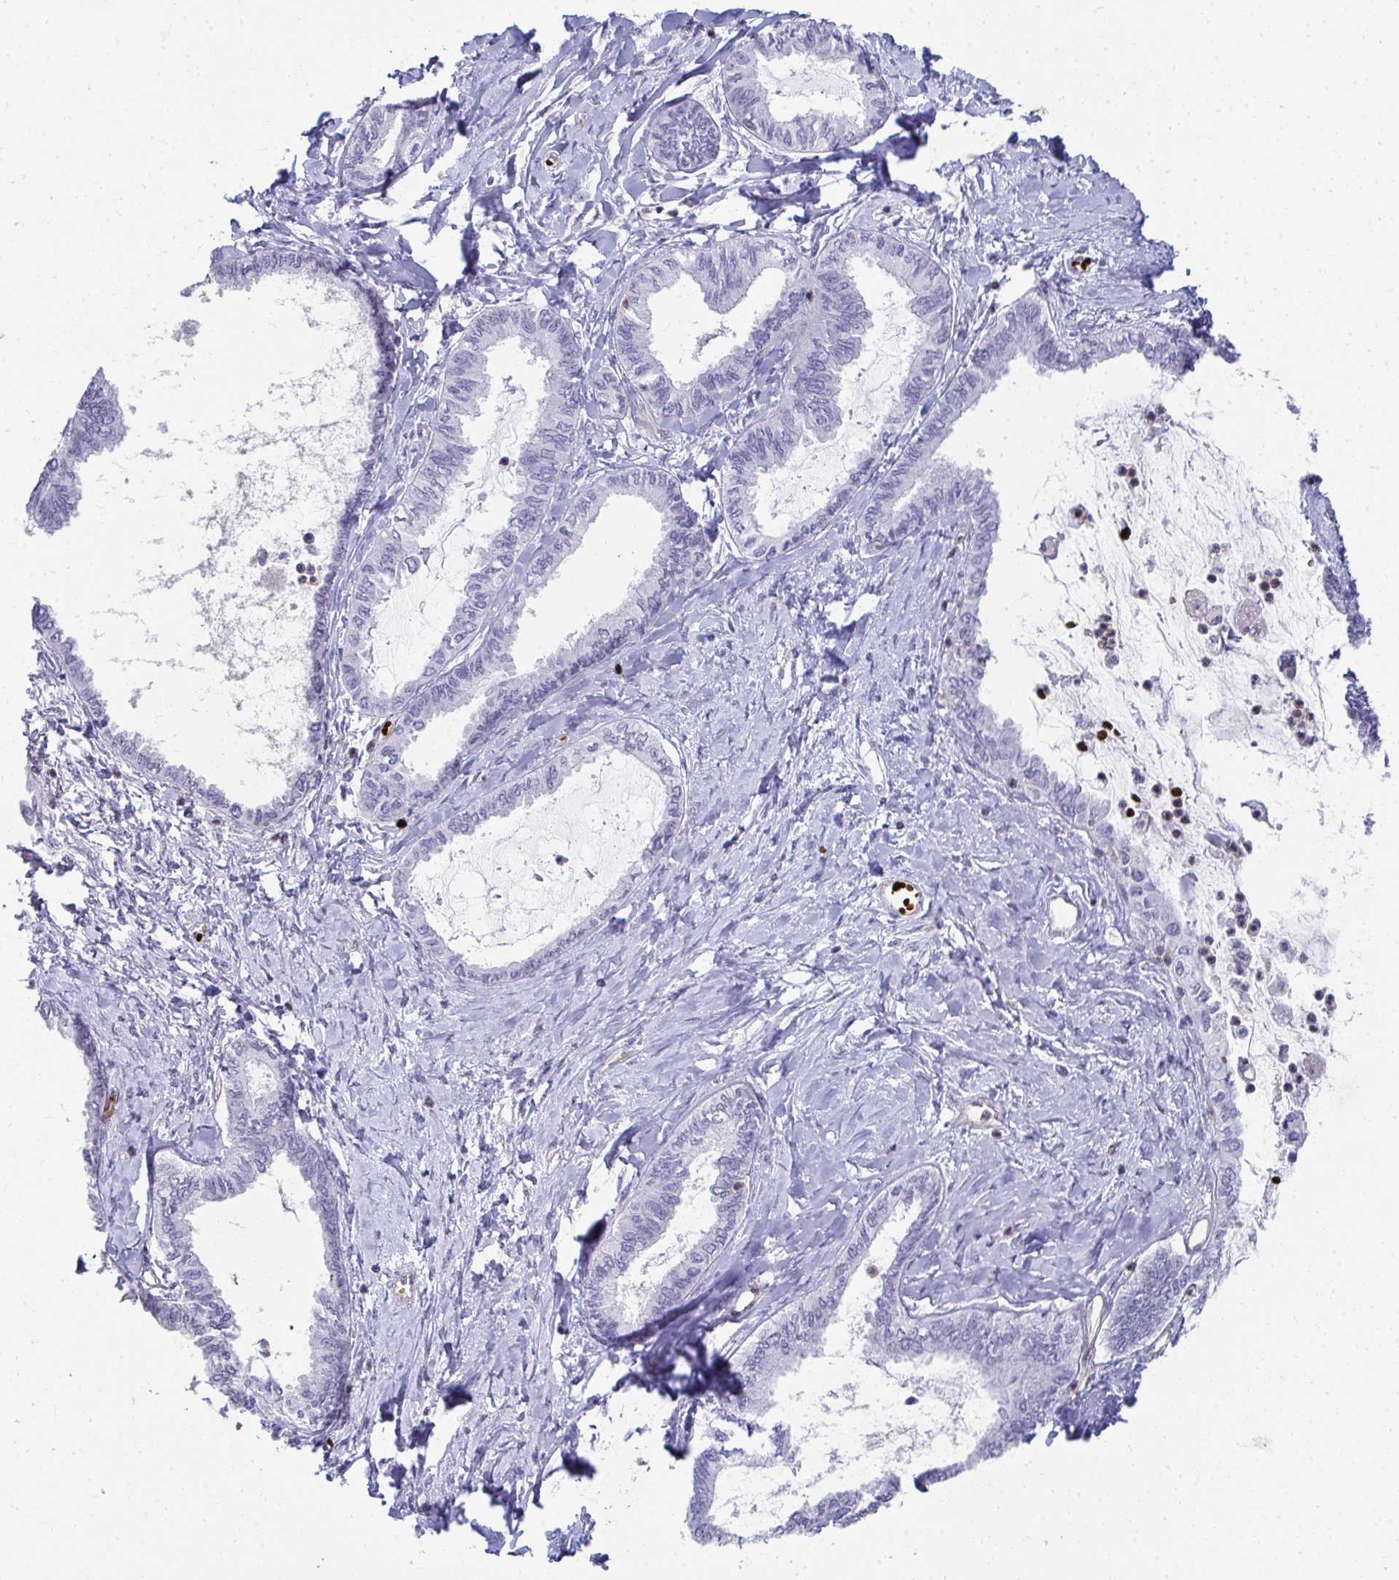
{"staining": {"intensity": "negative", "quantity": "none", "location": "none"}, "tissue": "ovarian cancer", "cell_type": "Tumor cells", "image_type": "cancer", "snomed": [{"axis": "morphology", "description": "Carcinoma, endometroid"}, {"axis": "topography", "description": "Ovary"}], "caption": "An IHC photomicrograph of ovarian endometroid carcinoma is shown. There is no staining in tumor cells of ovarian endometroid carcinoma.", "gene": "FOXN3", "patient": {"sex": "female", "age": 70}}